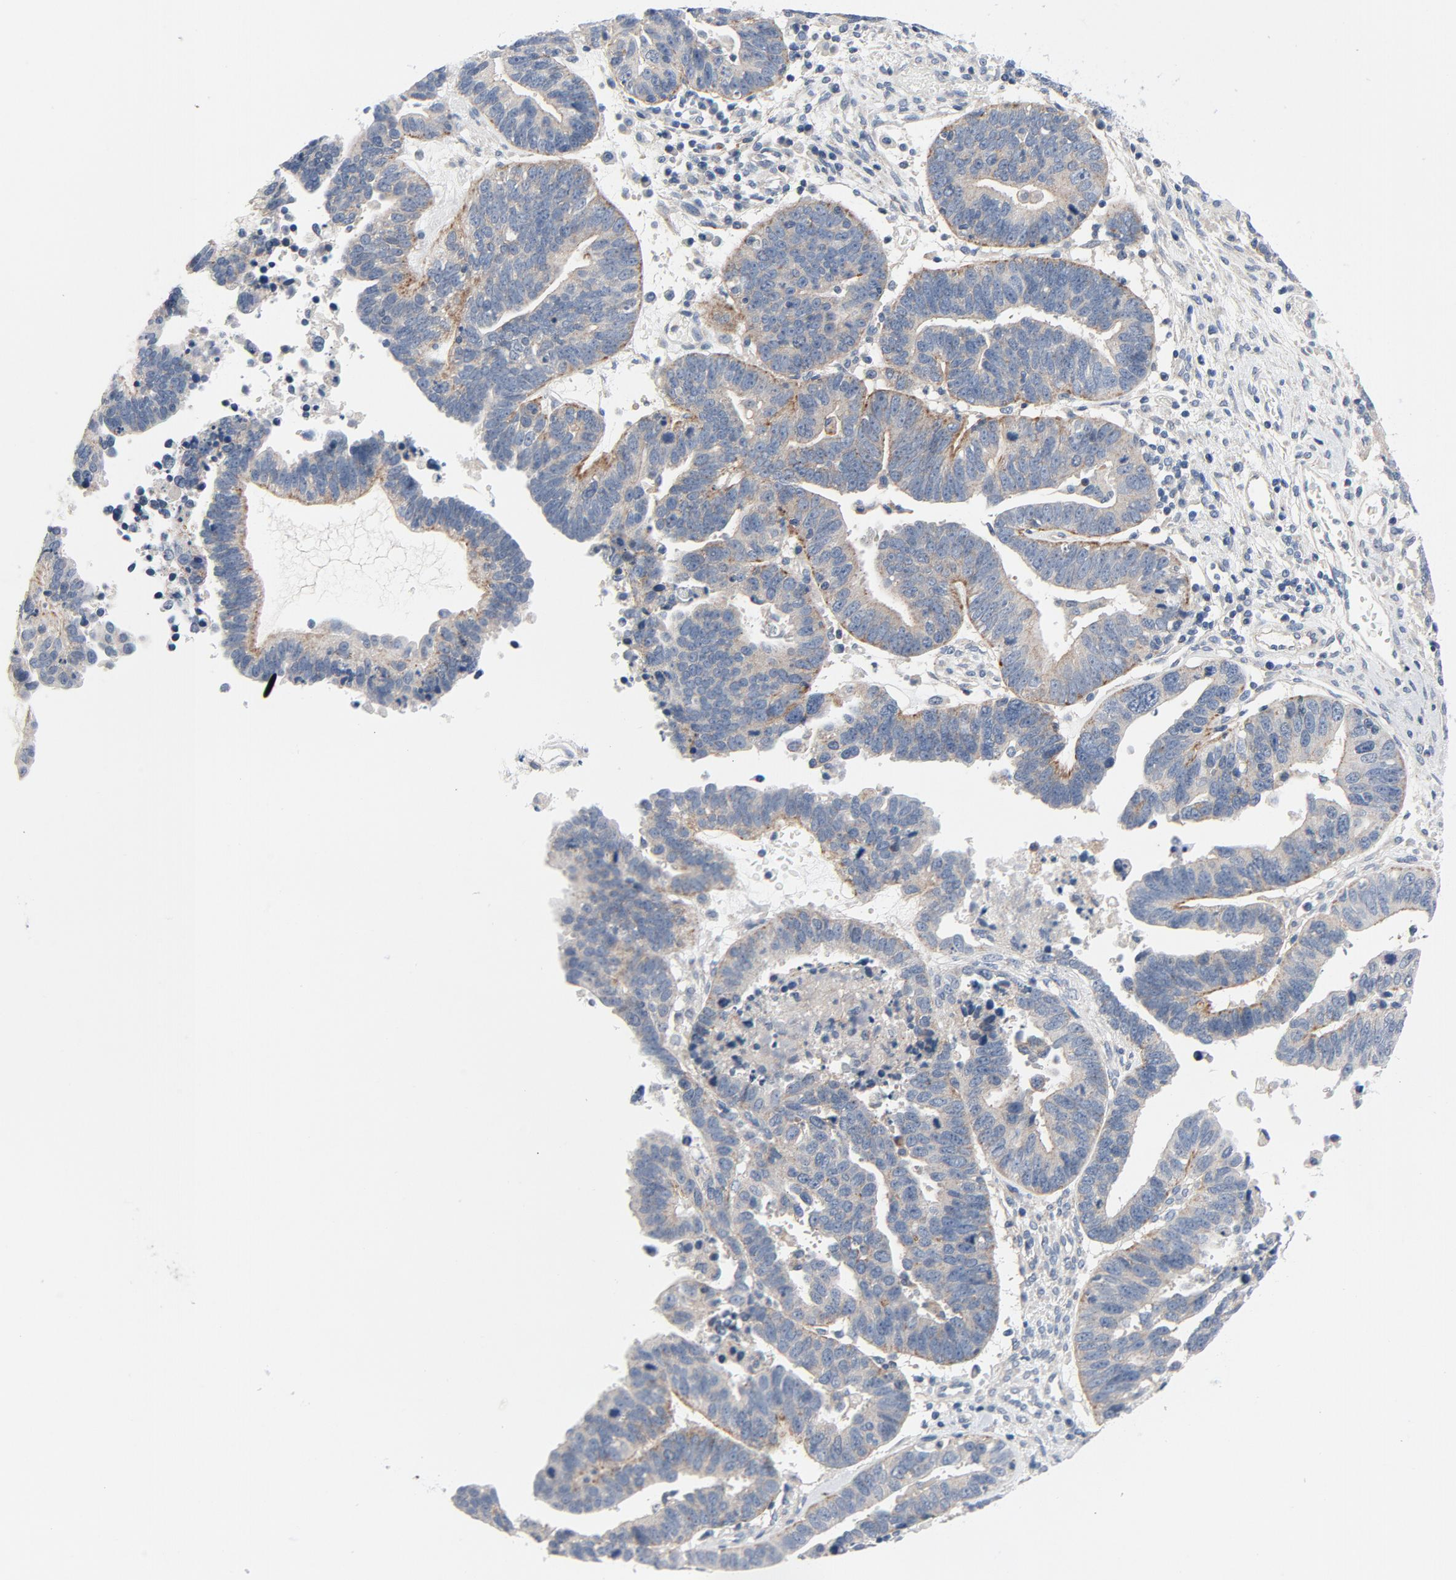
{"staining": {"intensity": "weak", "quantity": ">75%", "location": "cytoplasmic/membranous"}, "tissue": "ovarian cancer", "cell_type": "Tumor cells", "image_type": "cancer", "snomed": [{"axis": "morphology", "description": "Carcinoma, endometroid"}, {"axis": "morphology", "description": "Cystadenocarcinoma, serous, NOS"}, {"axis": "topography", "description": "Ovary"}], "caption": "High-power microscopy captured an IHC image of serous cystadenocarcinoma (ovarian), revealing weak cytoplasmic/membranous expression in about >75% of tumor cells.", "gene": "TSG101", "patient": {"sex": "female", "age": 45}}